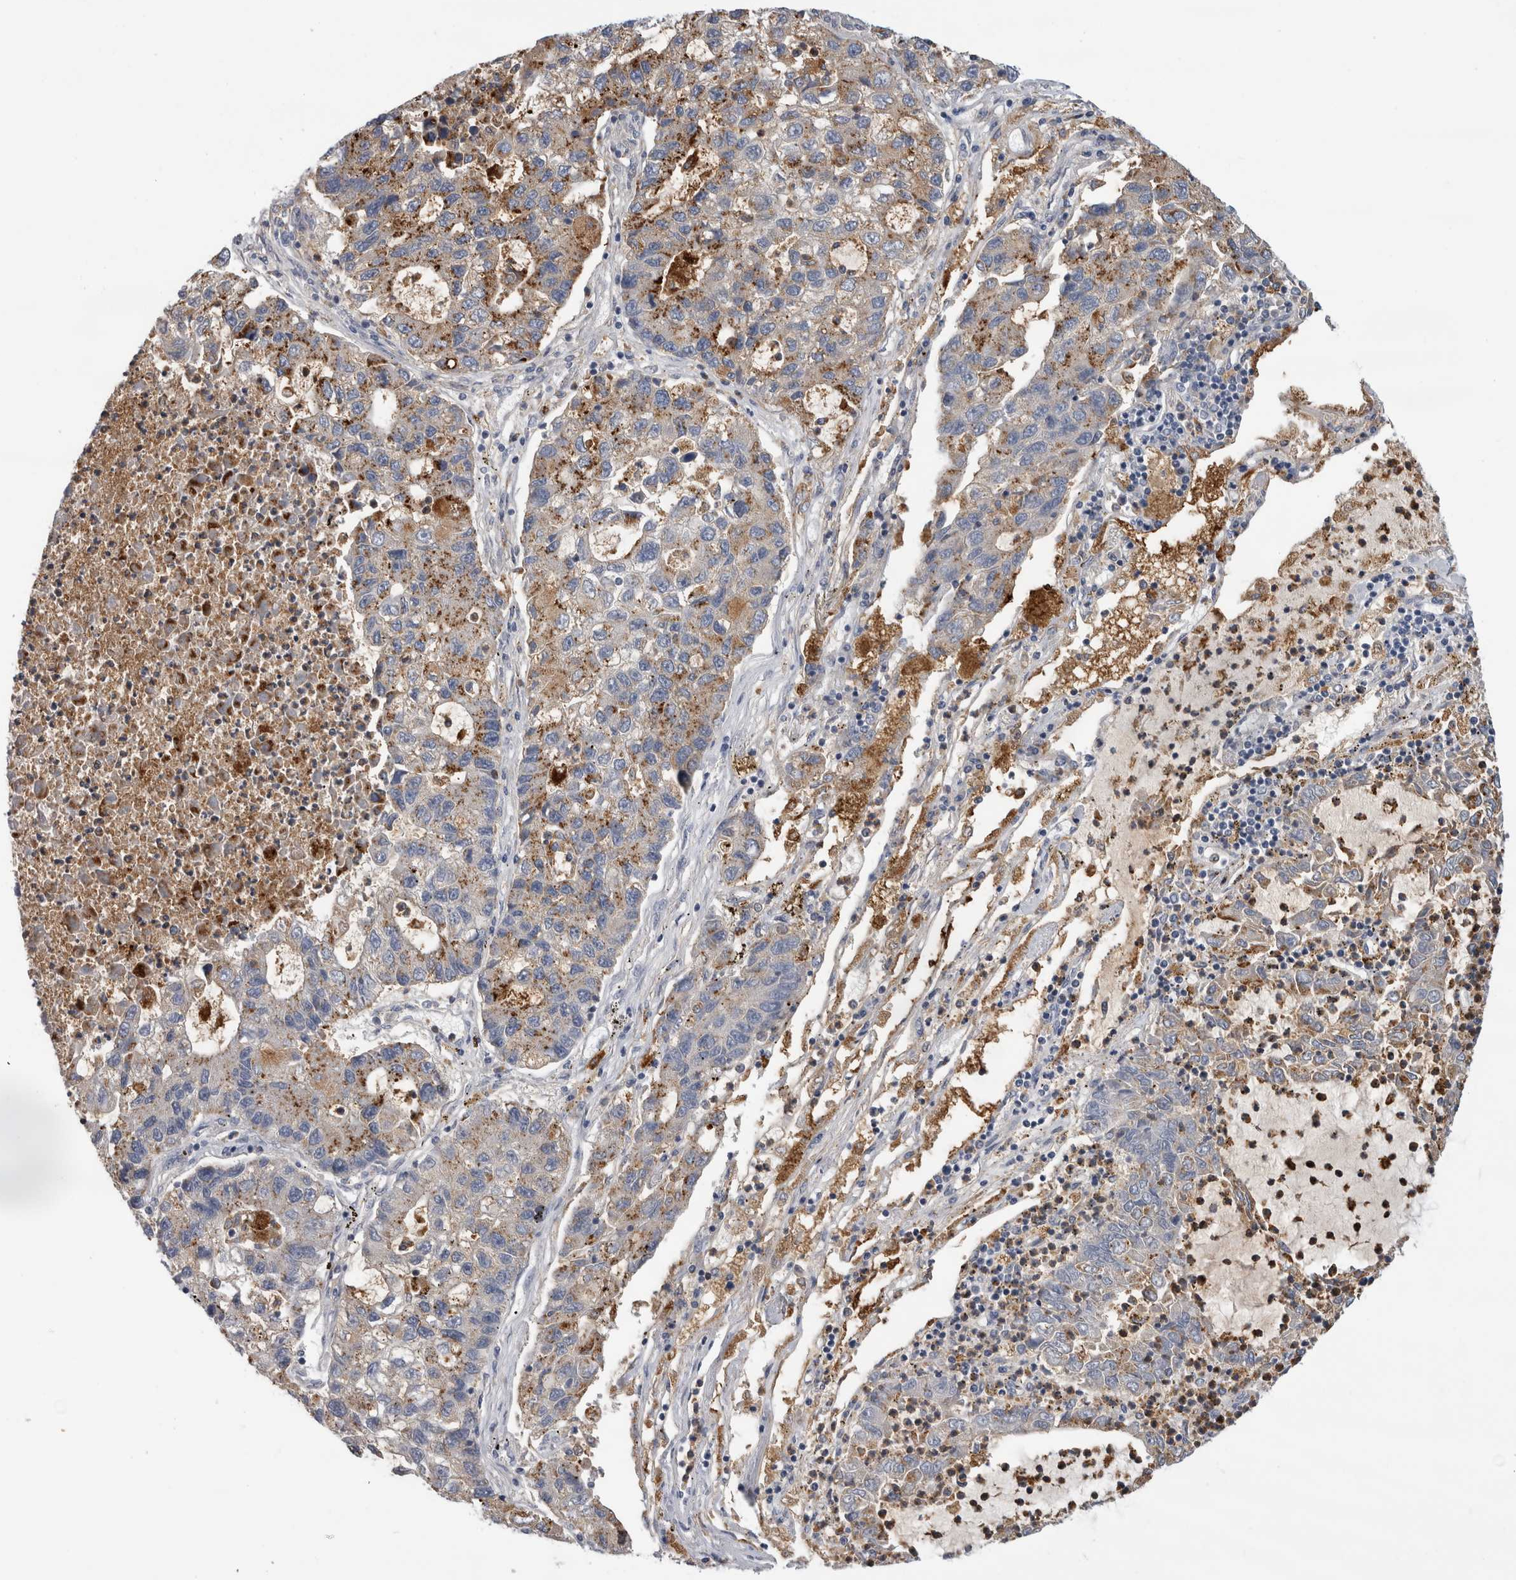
{"staining": {"intensity": "moderate", "quantity": "25%-75%", "location": "cytoplasmic/membranous"}, "tissue": "lung cancer", "cell_type": "Tumor cells", "image_type": "cancer", "snomed": [{"axis": "morphology", "description": "Adenocarcinoma, NOS"}, {"axis": "topography", "description": "Lung"}], "caption": "The photomicrograph shows immunohistochemical staining of lung adenocarcinoma. There is moderate cytoplasmic/membranous staining is present in about 25%-75% of tumor cells.", "gene": "CD63", "patient": {"sex": "female", "age": 51}}